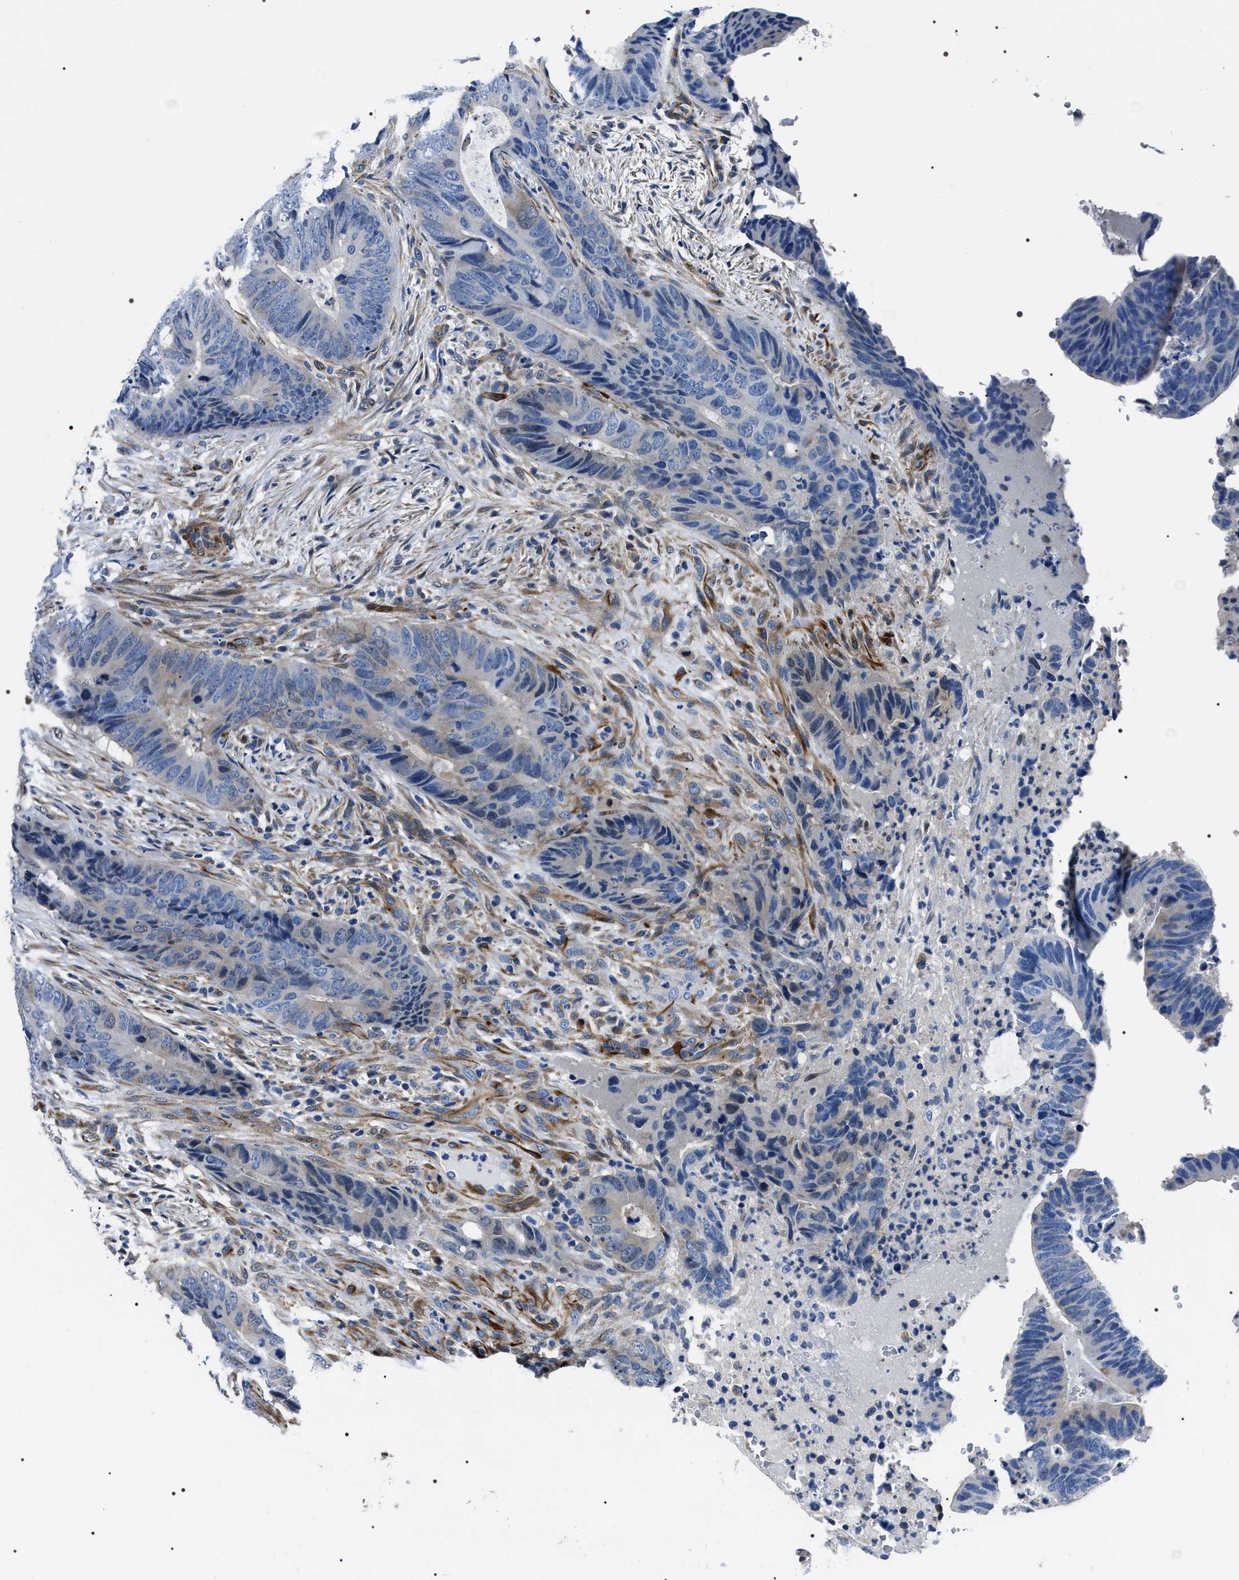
{"staining": {"intensity": "negative", "quantity": "none", "location": "none"}, "tissue": "colorectal cancer", "cell_type": "Tumor cells", "image_type": "cancer", "snomed": [{"axis": "morphology", "description": "Adenocarcinoma, NOS"}, {"axis": "topography", "description": "Colon"}], "caption": "Histopathology image shows no protein expression in tumor cells of colorectal cancer (adenocarcinoma) tissue.", "gene": "BAG2", "patient": {"sex": "male", "age": 56}}